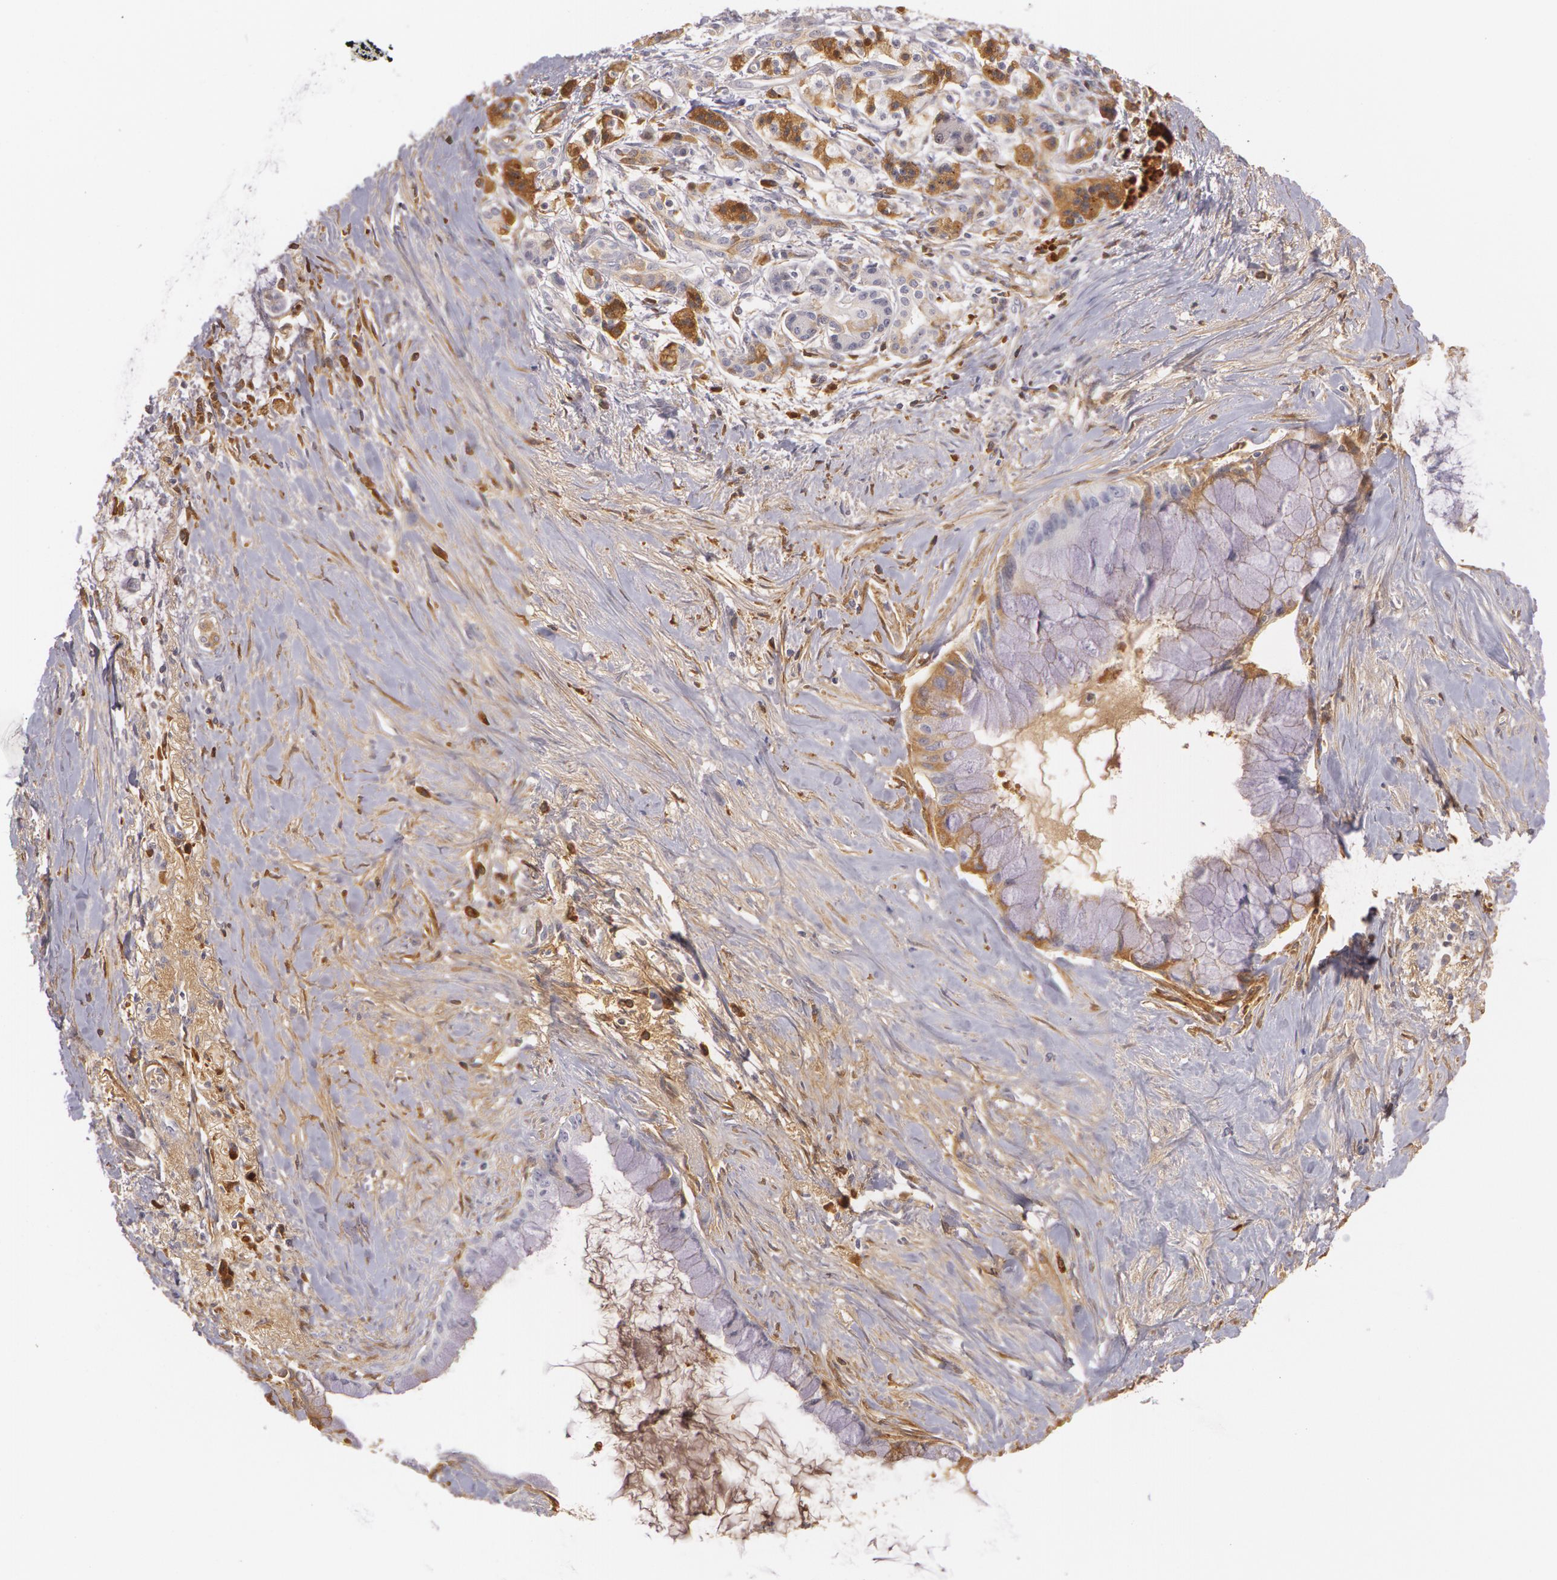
{"staining": {"intensity": "weak", "quantity": "25%-75%", "location": "cytoplasmic/membranous"}, "tissue": "pancreatic cancer", "cell_type": "Tumor cells", "image_type": "cancer", "snomed": [{"axis": "morphology", "description": "Adenocarcinoma, NOS"}, {"axis": "topography", "description": "Pancreas"}], "caption": "Immunohistochemistry staining of pancreatic cancer (adenocarcinoma), which displays low levels of weak cytoplasmic/membranous staining in approximately 25%-75% of tumor cells indicating weak cytoplasmic/membranous protein positivity. The staining was performed using DAB (brown) for protein detection and nuclei were counterstained in hematoxylin (blue).", "gene": "LBP", "patient": {"sex": "male", "age": 59}}